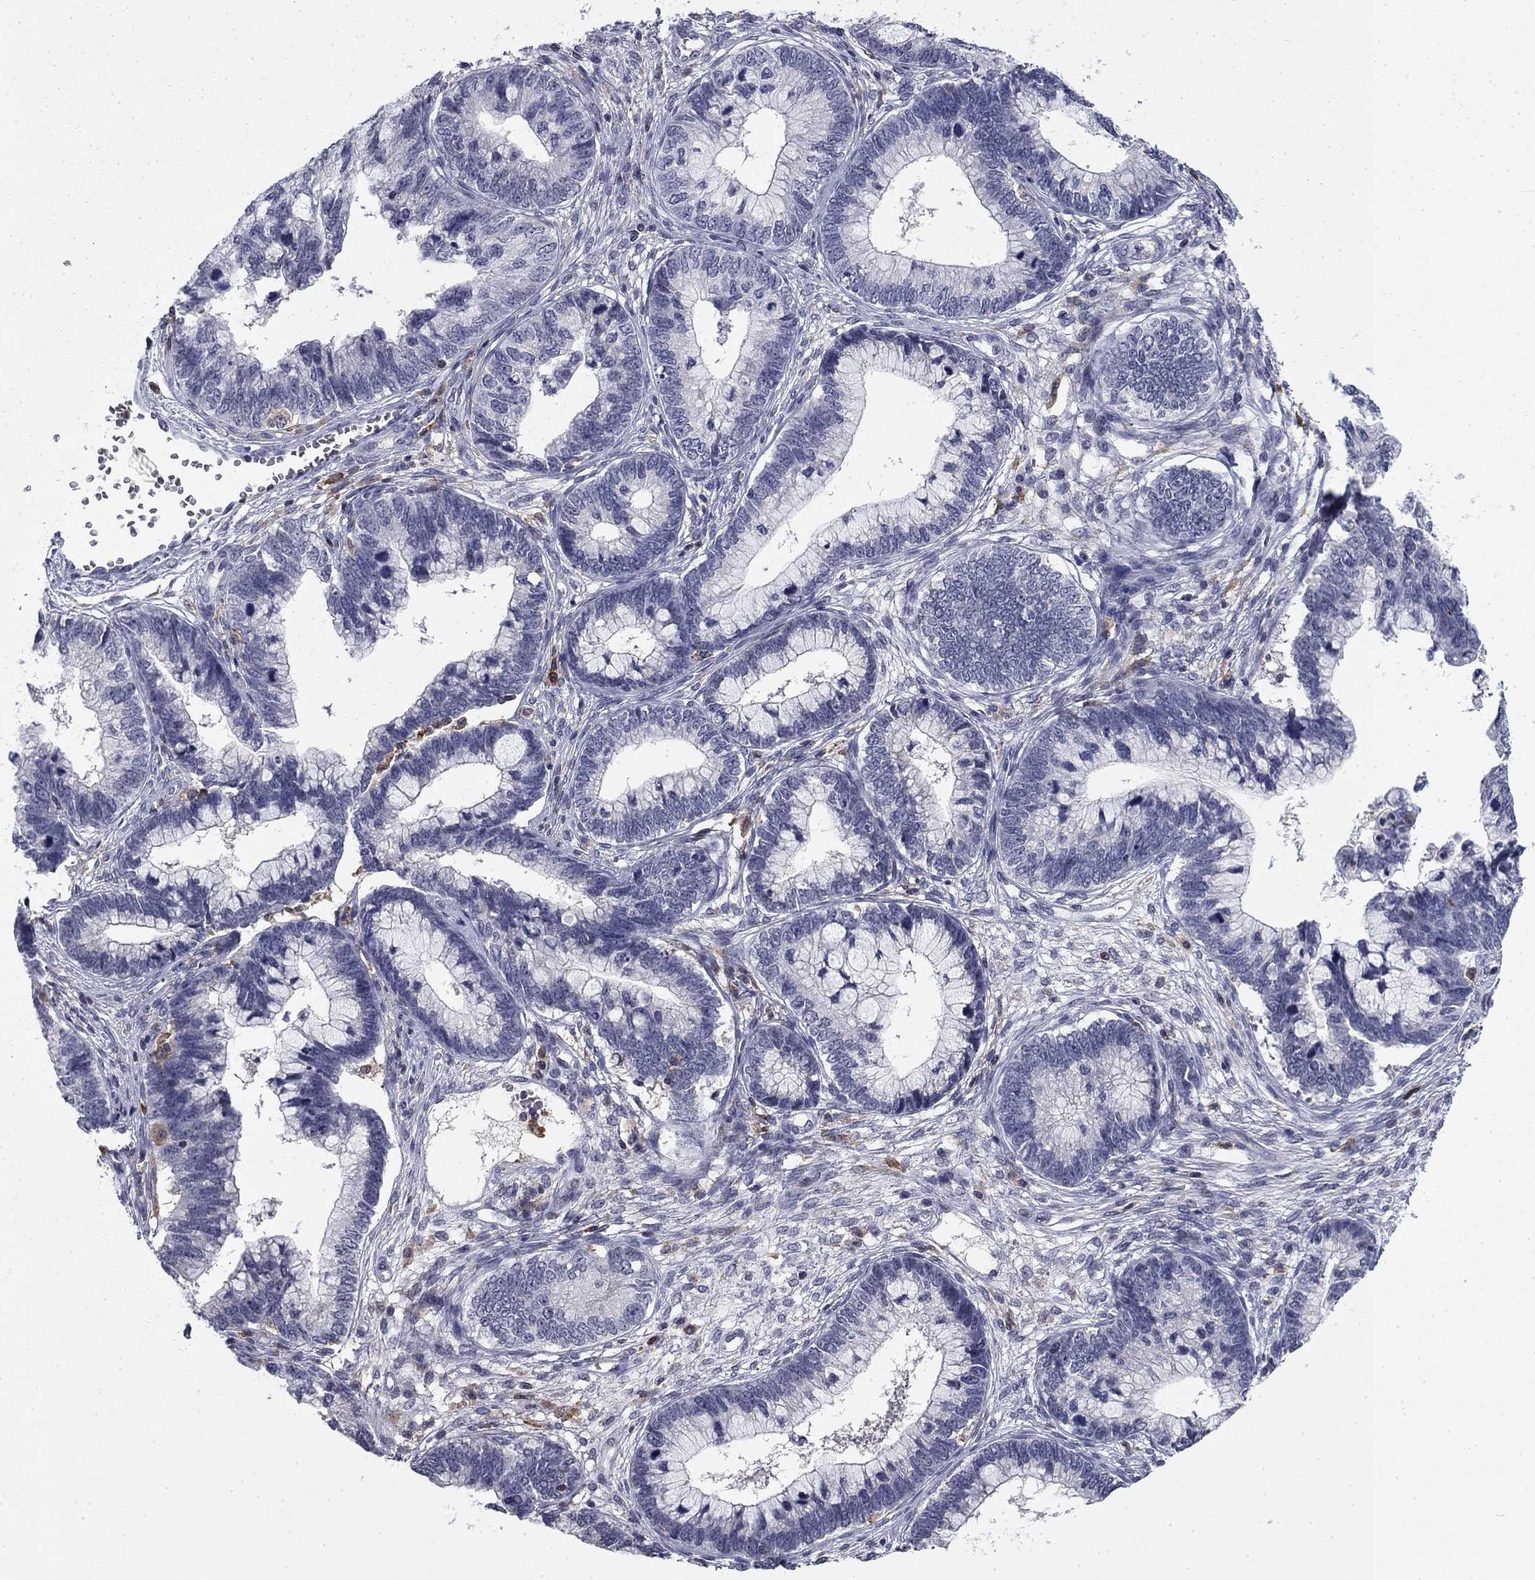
{"staining": {"intensity": "negative", "quantity": "none", "location": "none"}, "tissue": "cervical cancer", "cell_type": "Tumor cells", "image_type": "cancer", "snomed": [{"axis": "morphology", "description": "Adenocarcinoma, NOS"}, {"axis": "topography", "description": "Cervix"}], "caption": "Immunohistochemistry of cervical cancer displays no staining in tumor cells. (DAB (3,3'-diaminobenzidine) IHC with hematoxylin counter stain).", "gene": "PLCB2", "patient": {"sex": "female", "age": 44}}